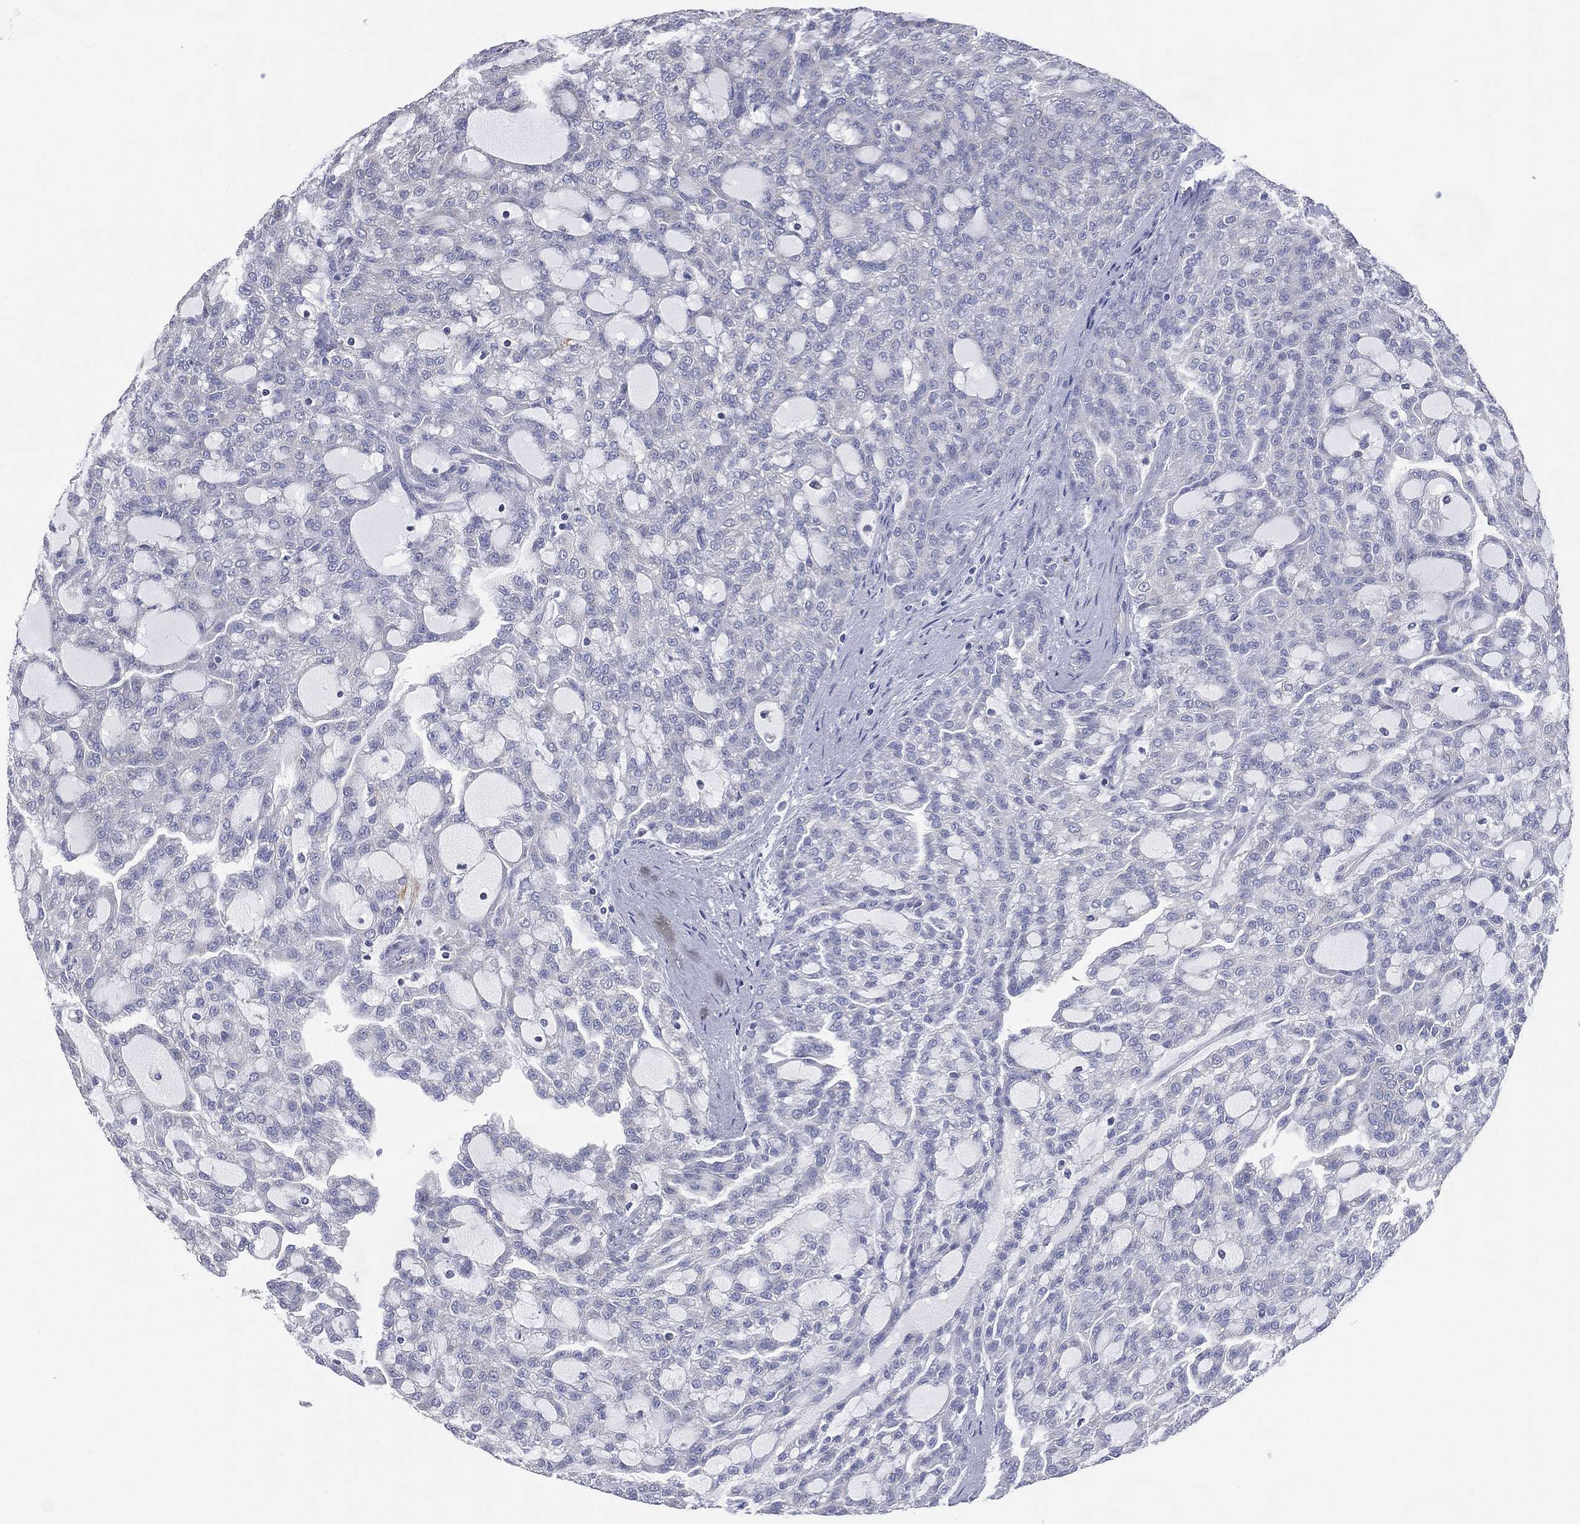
{"staining": {"intensity": "negative", "quantity": "none", "location": "none"}, "tissue": "renal cancer", "cell_type": "Tumor cells", "image_type": "cancer", "snomed": [{"axis": "morphology", "description": "Adenocarcinoma, NOS"}, {"axis": "topography", "description": "Kidney"}], "caption": "Renal adenocarcinoma stained for a protein using immunohistochemistry (IHC) demonstrates no staining tumor cells.", "gene": "ATP8A2", "patient": {"sex": "male", "age": 63}}